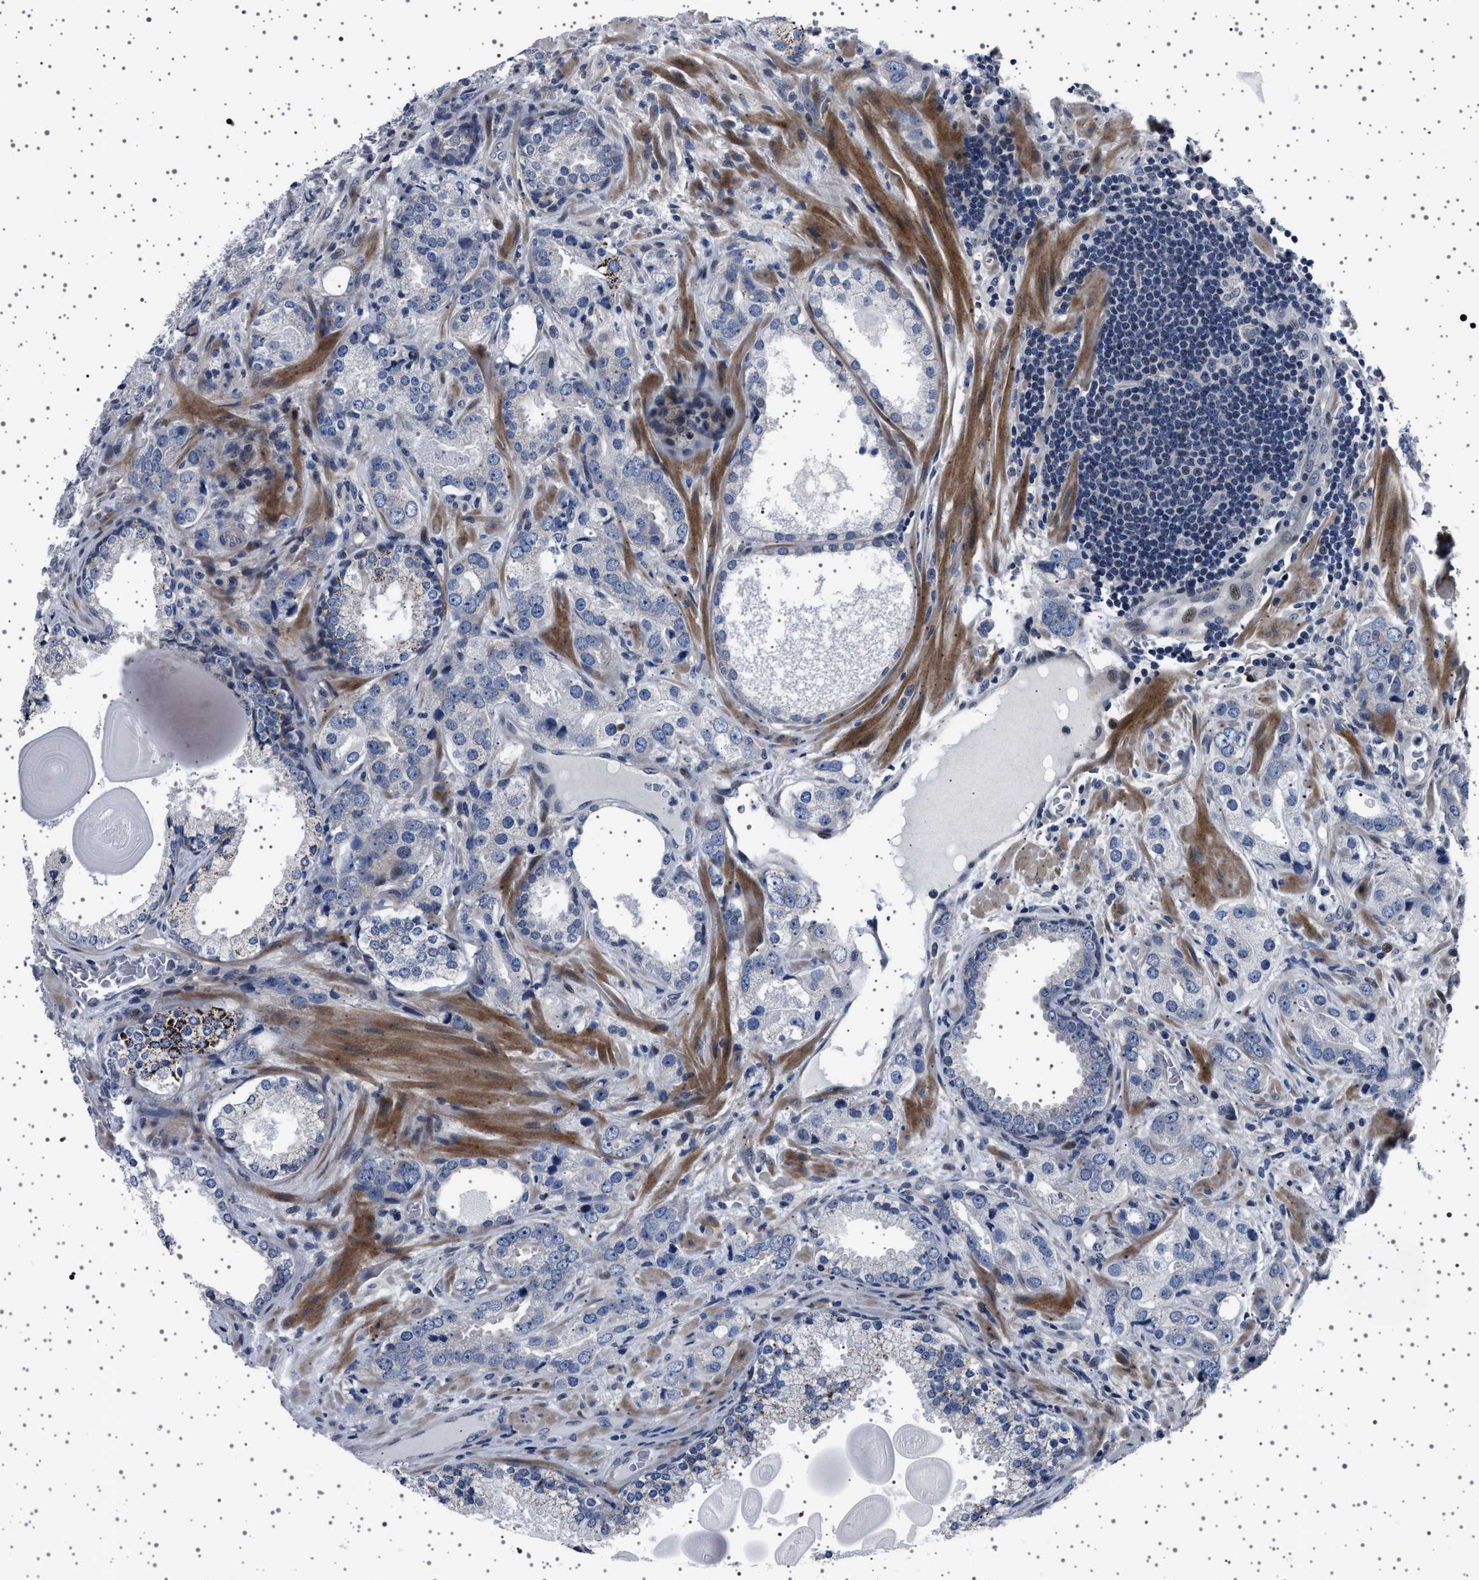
{"staining": {"intensity": "negative", "quantity": "none", "location": "none"}, "tissue": "prostate cancer", "cell_type": "Tumor cells", "image_type": "cancer", "snomed": [{"axis": "morphology", "description": "Adenocarcinoma, High grade"}, {"axis": "topography", "description": "Prostate"}], "caption": "An immunohistochemistry photomicrograph of adenocarcinoma (high-grade) (prostate) is shown. There is no staining in tumor cells of adenocarcinoma (high-grade) (prostate). (Brightfield microscopy of DAB (3,3'-diaminobenzidine) immunohistochemistry at high magnification).", "gene": "PAK5", "patient": {"sex": "male", "age": 63}}